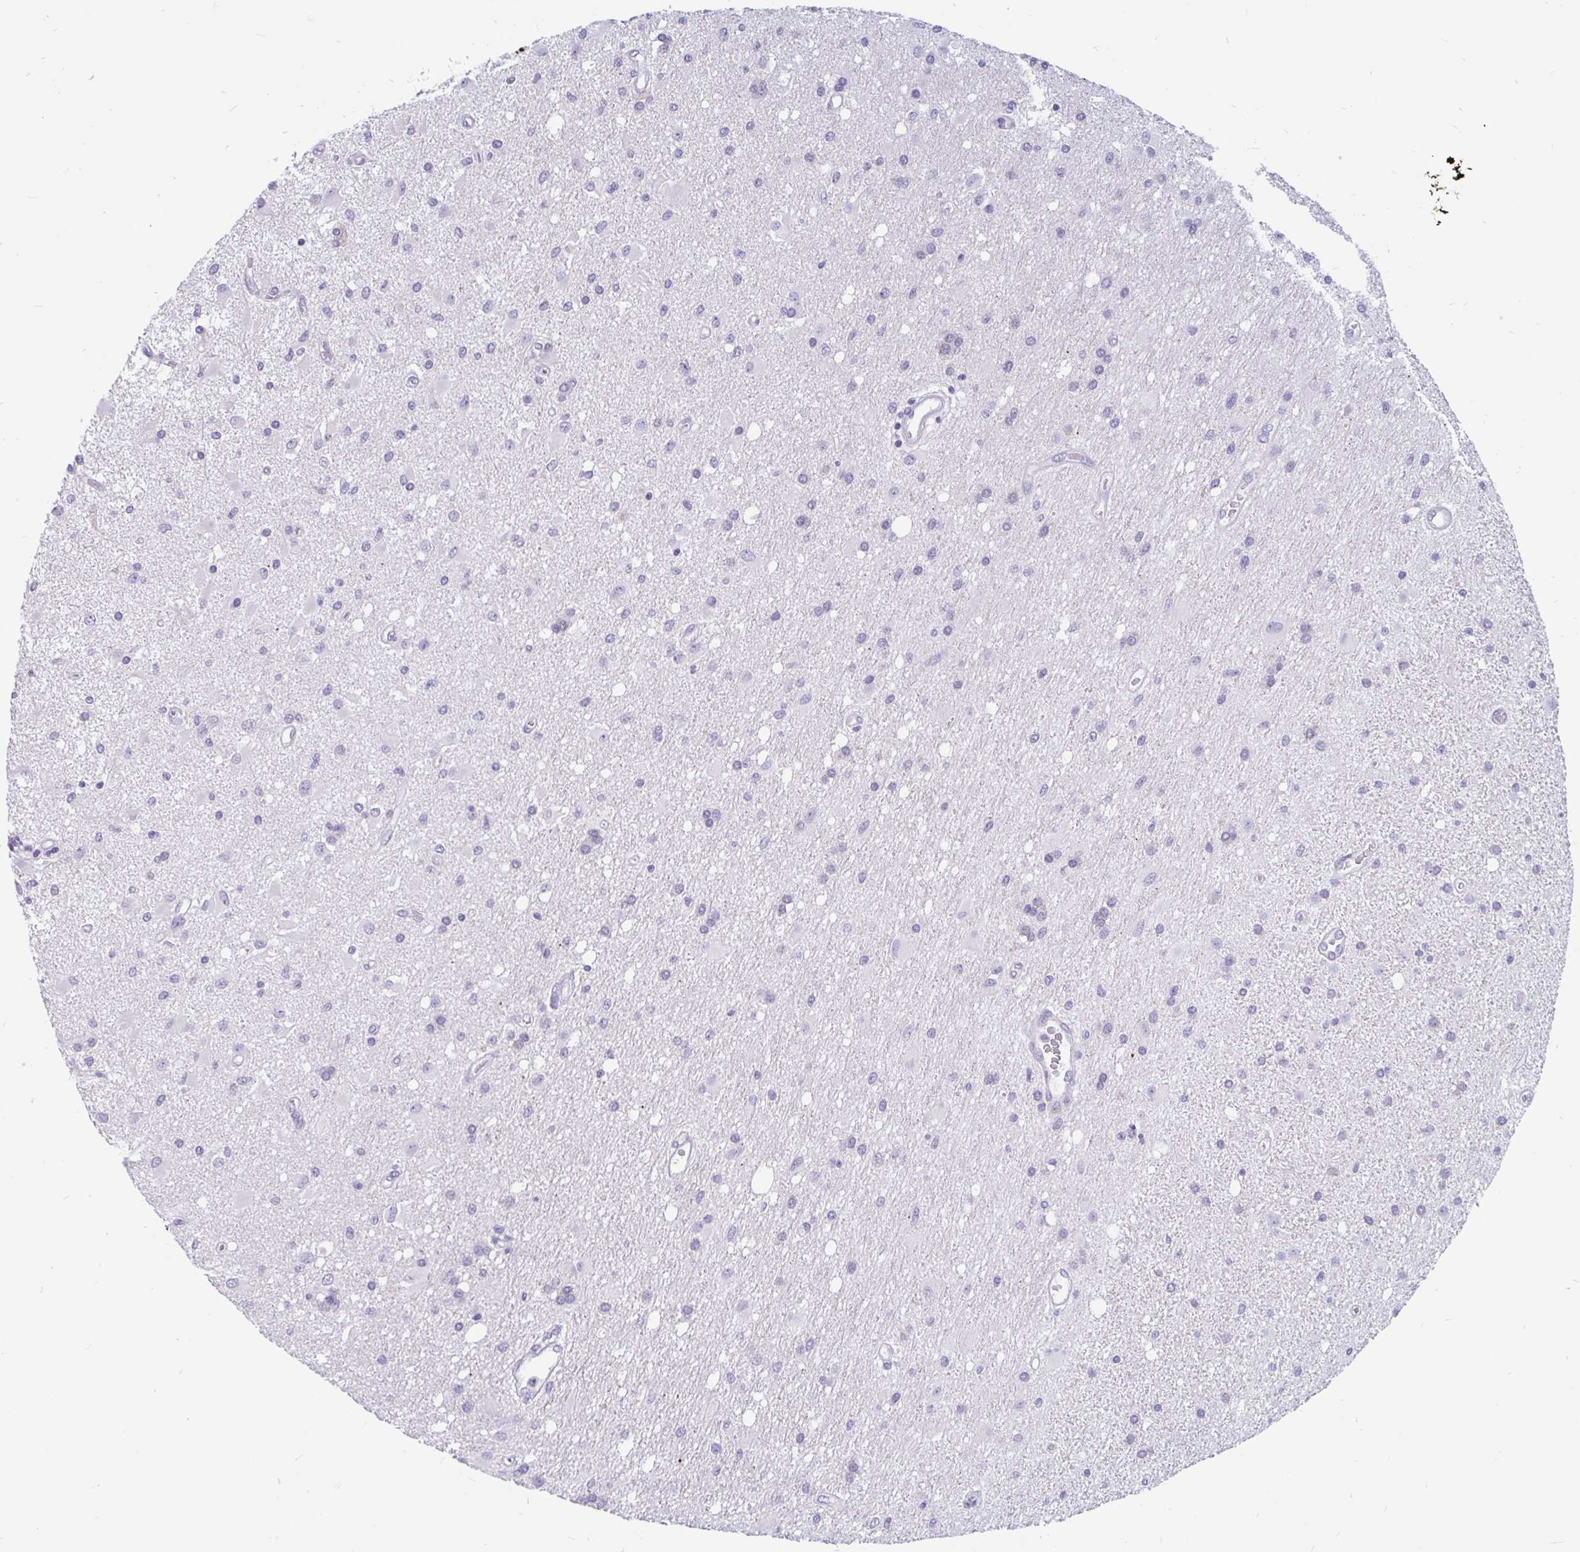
{"staining": {"intensity": "negative", "quantity": "none", "location": "none"}, "tissue": "glioma", "cell_type": "Tumor cells", "image_type": "cancer", "snomed": [{"axis": "morphology", "description": "Glioma, malignant, High grade"}, {"axis": "topography", "description": "Brain"}], "caption": "Human malignant glioma (high-grade) stained for a protein using immunohistochemistry exhibits no staining in tumor cells.", "gene": "KIAA2013", "patient": {"sex": "male", "age": 67}}